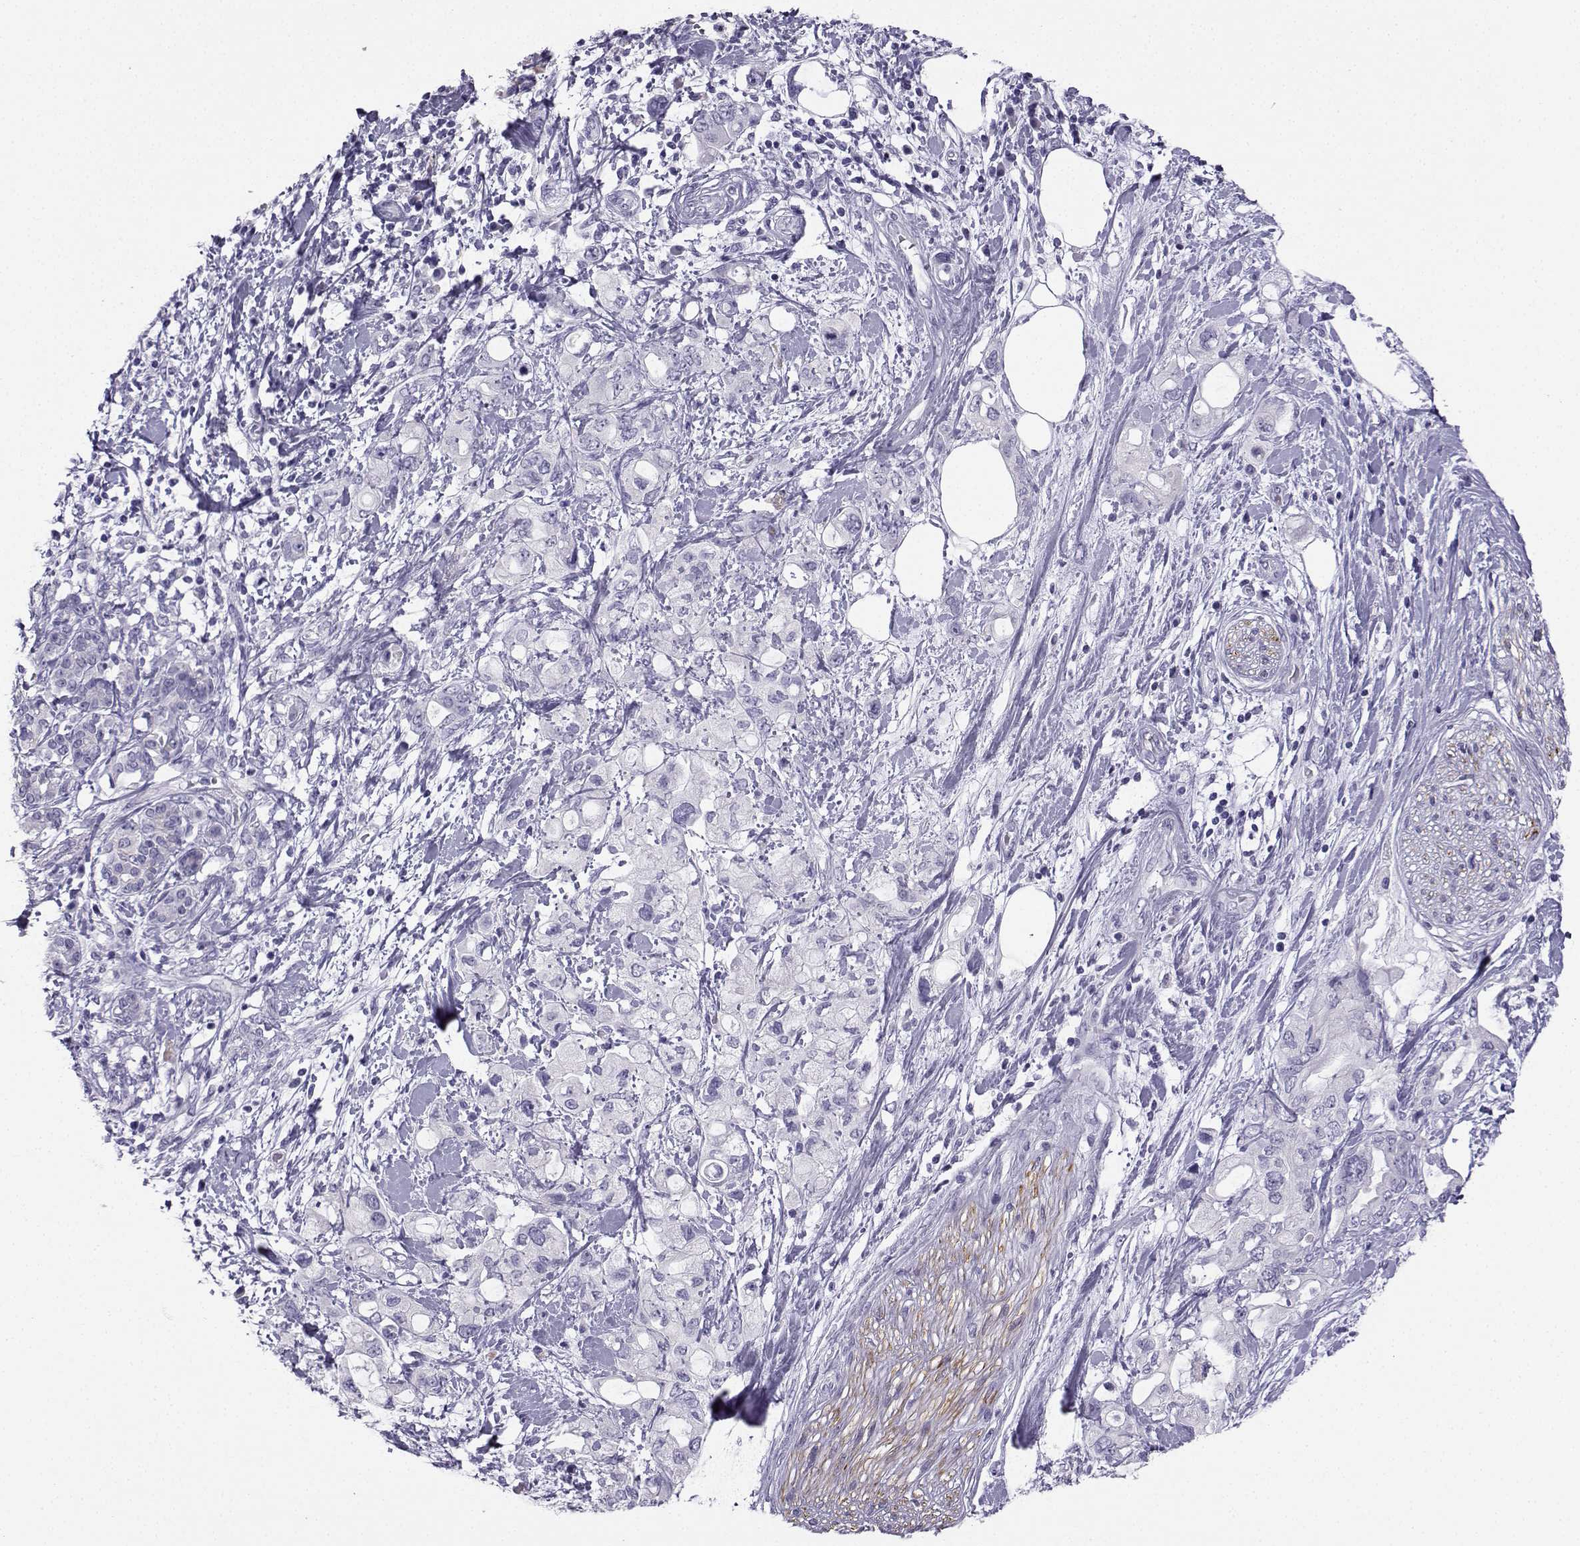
{"staining": {"intensity": "negative", "quantity": "none", "location": "none"}, "tissue": "pancreatic cancer", "cell_type": "Tumor cells", "image_type": "cancer", "snomed": [{"axis": "morphology", "description": "Adenocarcinoma, NOS"}, {"axis": "topography", "description": "Pancreas"}], "caption": "Pancreatic cancer (adenocarcinoma) was stained to show a protein in brown. There is no significant expression in tumor cells. The staining is performed using DAB (3,3'-diaminobenzidine) brown chromogen with nuclei counter-stained in using hematoxylin.", "gene": "NEFL", "patient": {"sex": "female", "age": 56}}